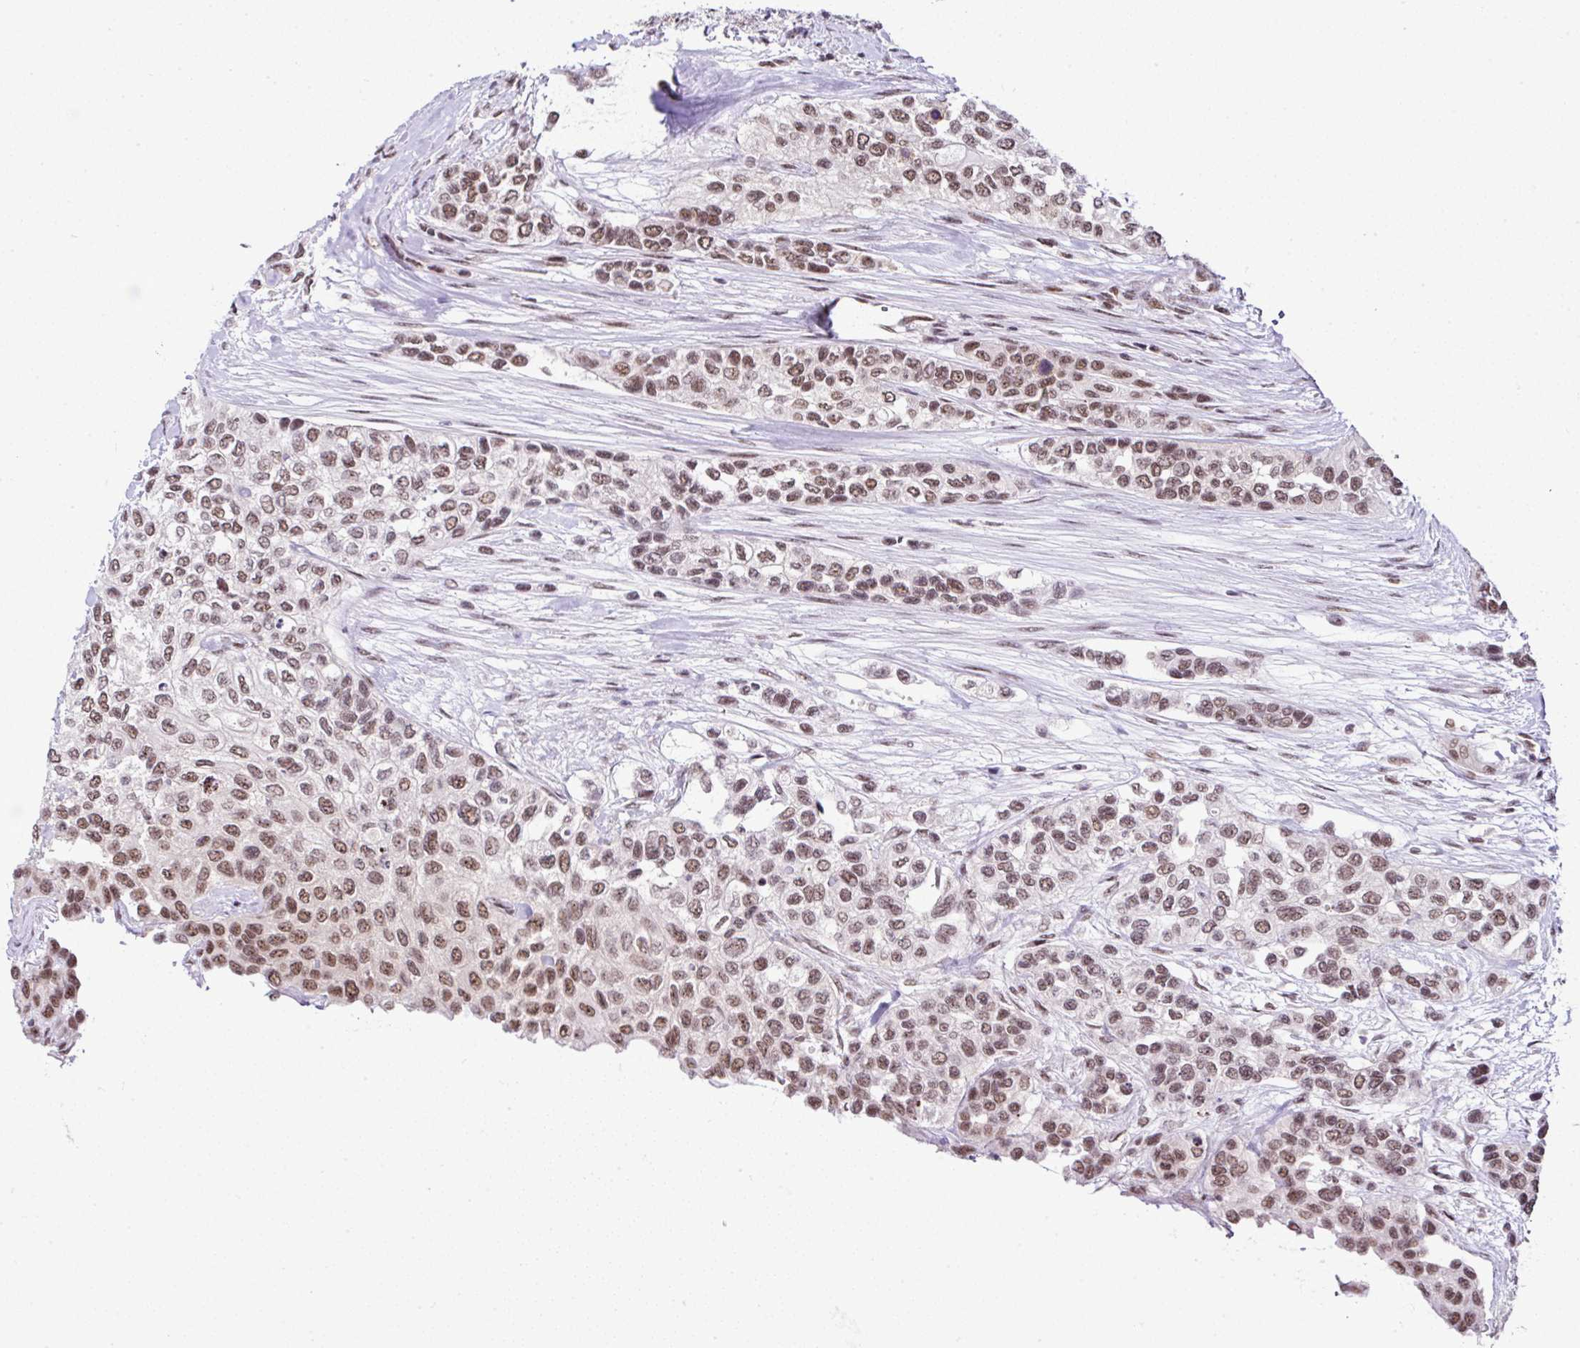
{"staining": {"intensity": "moderate", "quantity": ">75%", "location": "nuclear"}, "tissue": "urothelial cancer", "cell_type": "Tumor cells", "image_type": "cancer", "snomed": [{"axis": "morphology", "description": "Normal tissue, NOS"}, {"axis": "morphology", "description": "Urothelial carcinoma, High grade"}, {"axis": "topography", "description": "Vascular tissue"}, {"axis": "topography", "description": "Urinary bladder"}], "caption": "A brown stain labels moderate nuclear staining of a protein in urothelial cancer tumor cells.", "gene": "PTPN2", "patient": {"sex": "female", "age": 56}}